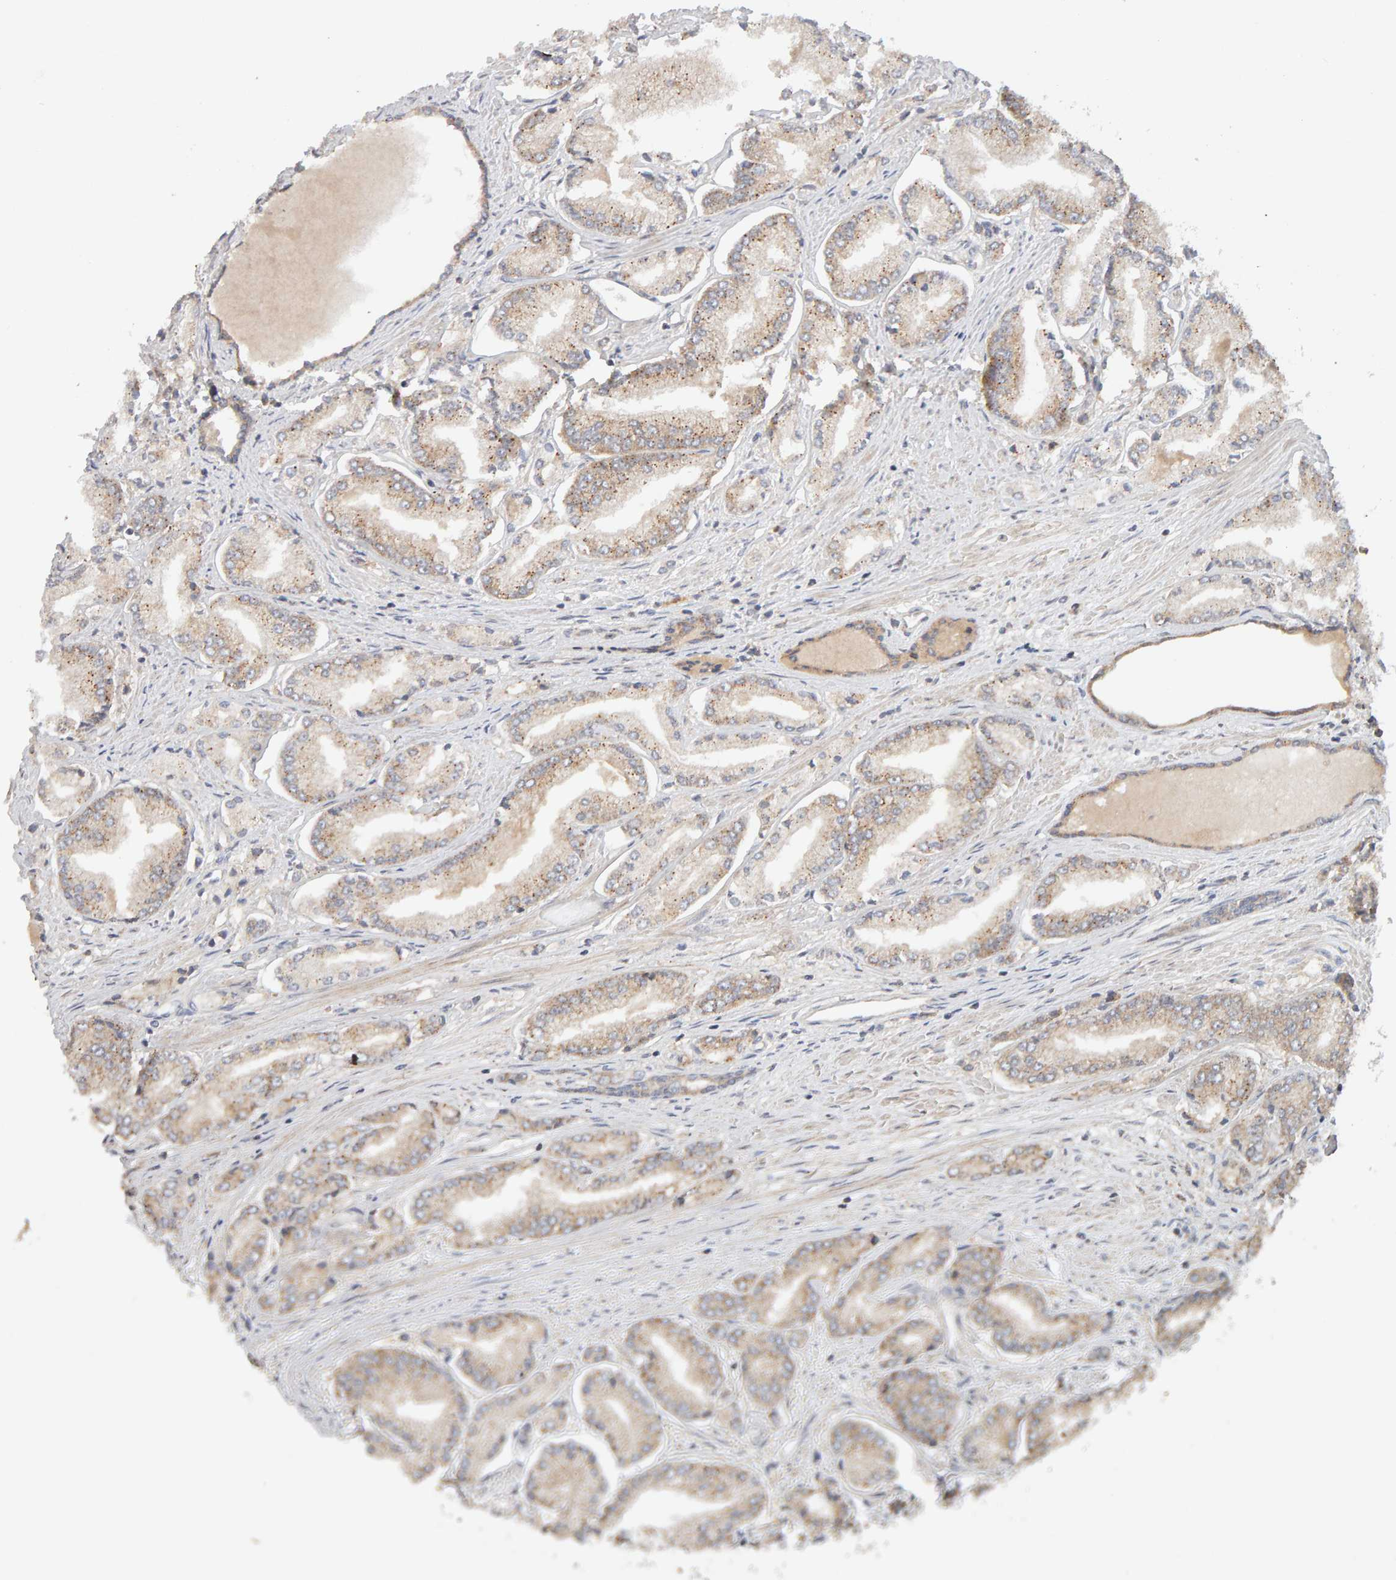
{"staining": {"intensity": "weak", "quantity": ">75%", "location": "cytoplasmic/membranous"}, "tissue": "prostate cancer", "cell_type": "Tumor cells", "image_type": "cancer", "snomed": [{"axis": "morphology", "description": "Adenocarcinoma, Low grade"}, {"axis": "topography", "description": "Prostate"}], "caption": "The histopathology image reveals a brown stain indicating the presence of a protein in the cytoplasmic/membranous of tumor cells in prostate cancer.", "gene": "DNAJC7", "patient": {"sex": "male", "age": 52}}